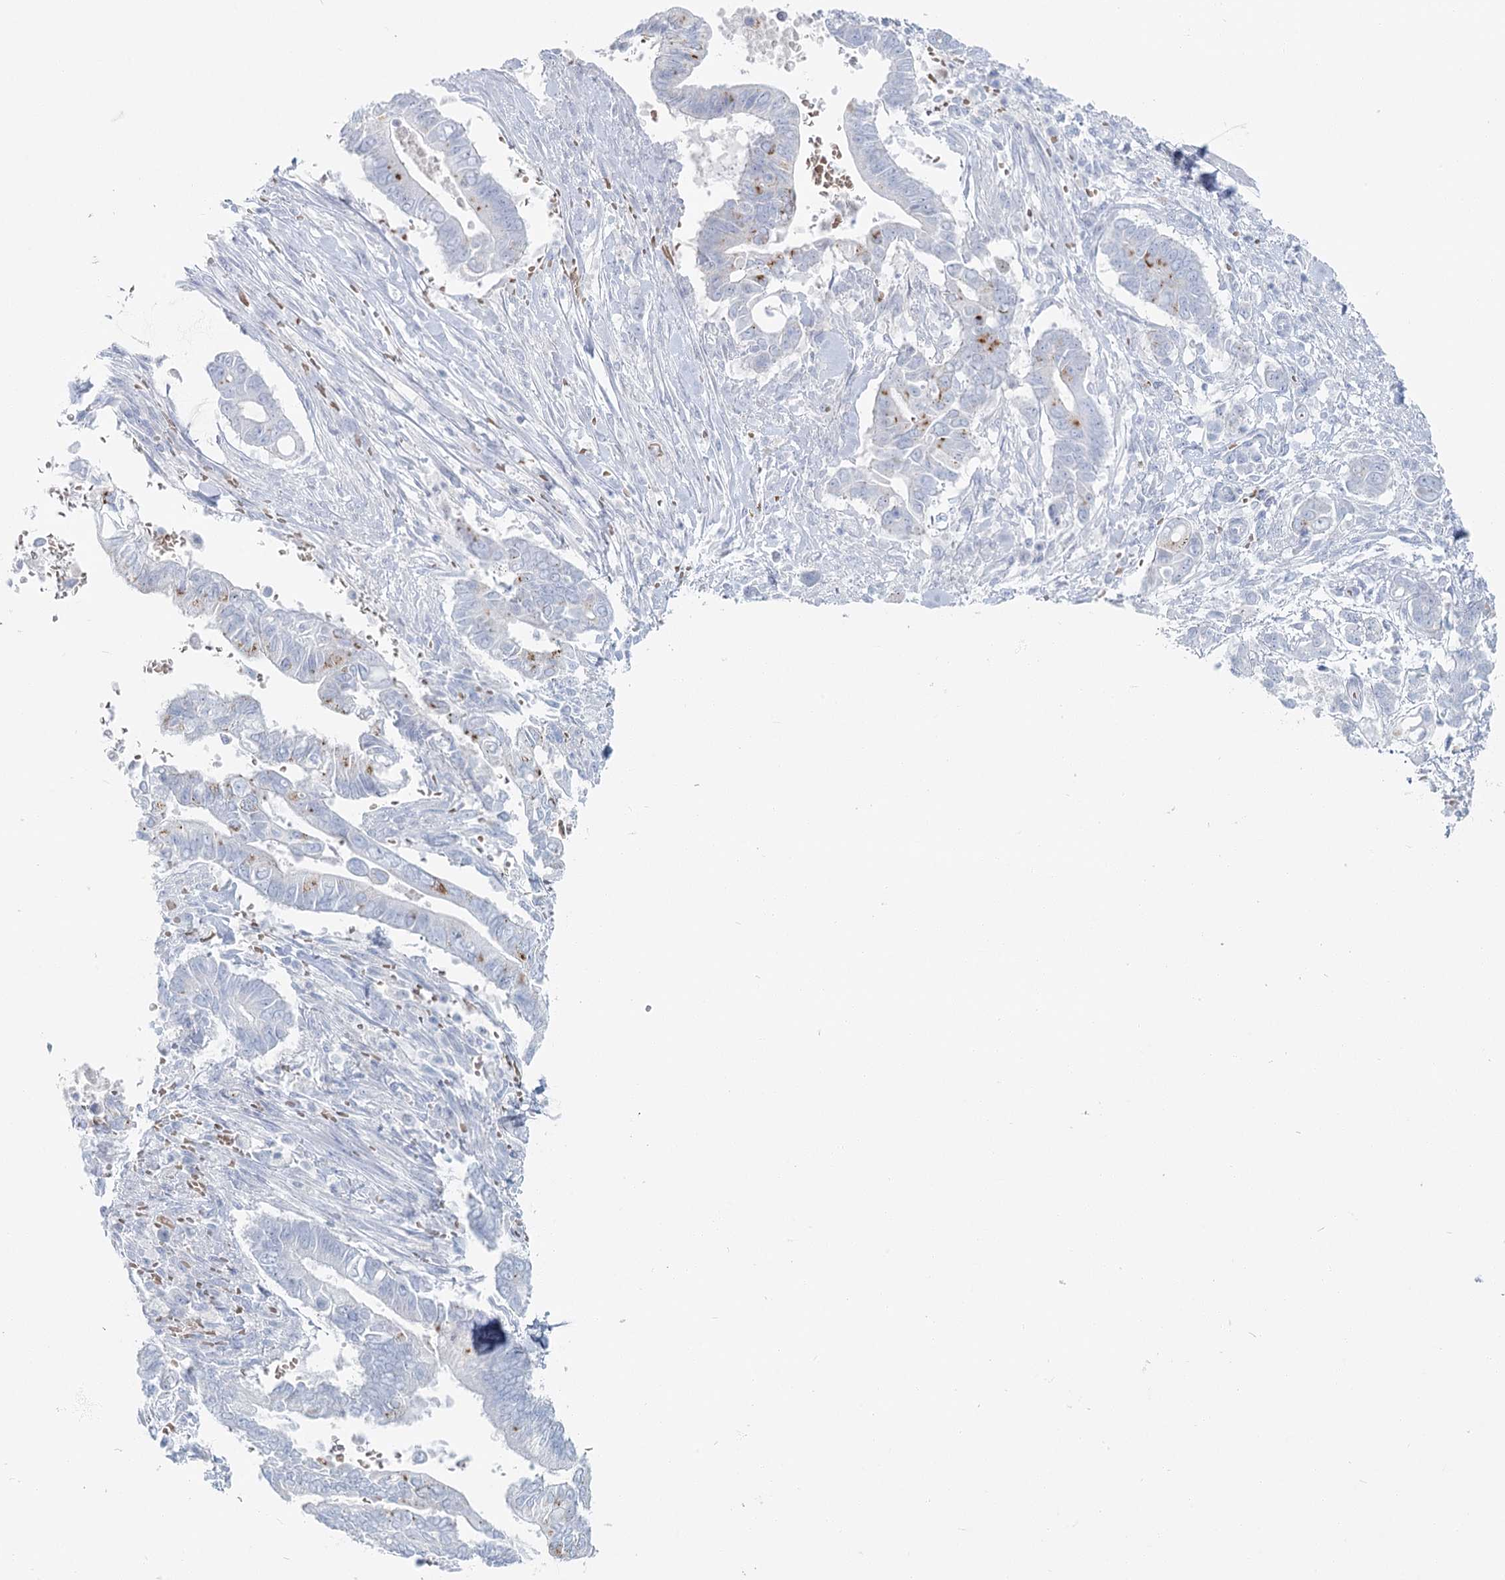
{"staining": {"intensity": "negative", "quantity": "none", "location": "none"}, "tissue": "pancreatic cancer", "cell_type": "Tumor cells", "image_type": "cancer", "snomed": [{"axis": "morphology", "description": "Adenocarcinoma, NOS"}, {"axis": "topography", "description": "Pancreas"}], "caption": "Histopathology image shows no significant protein expression in tumor cells of adenocarcinoma (pancreatic).", "gene": "IFIT5", "patient": {"sex": "male", "age": 68}}